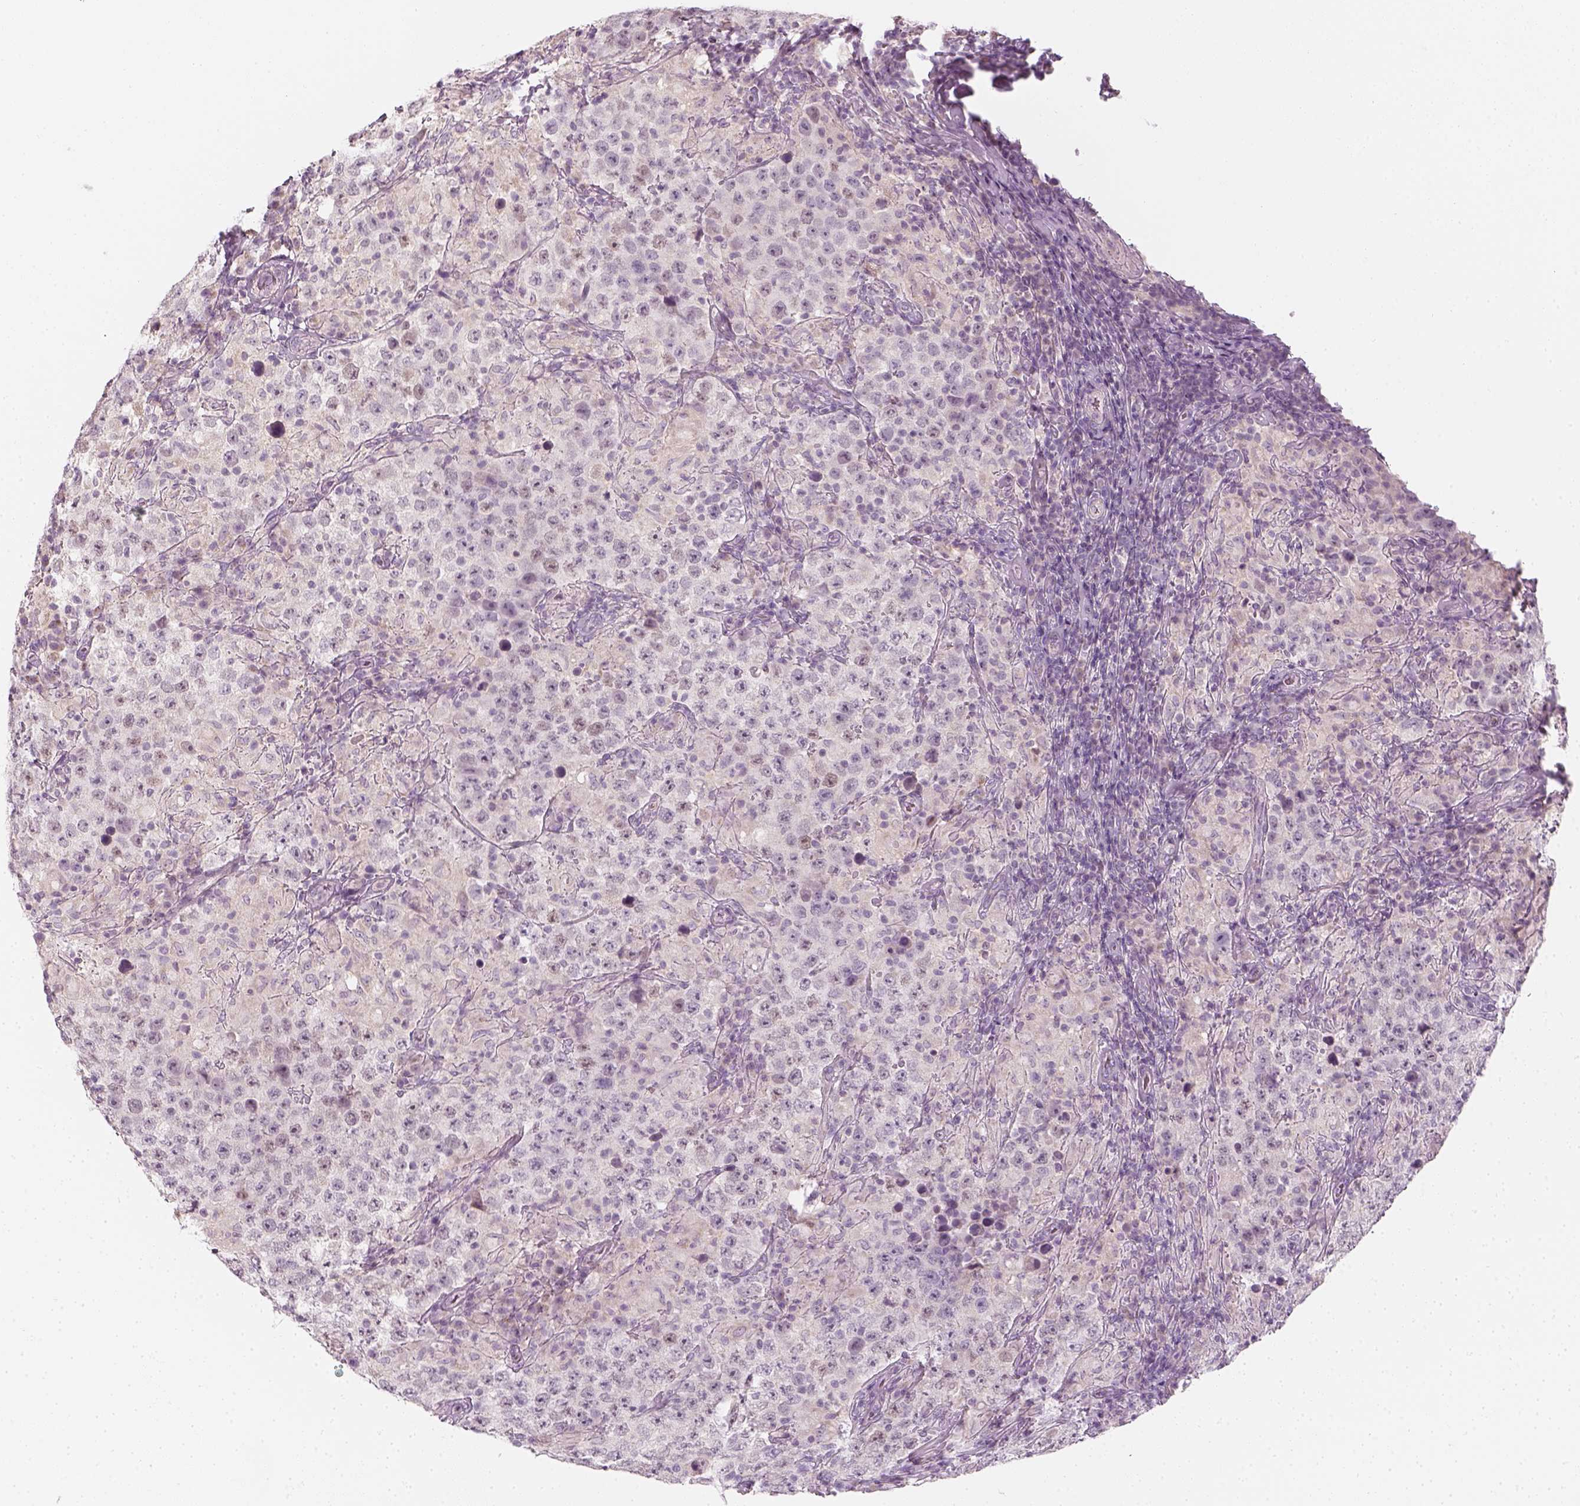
{"staining": {"intensity": "negative", "quantity": "none", "location": "none"}, "tissue": "testis cancer", "cell_type": "Tumor cells", "image_type": "cancer", "snomed": [{"axis": "morphology", "description": "Seminoma, NOS"}, {"axis": "morphology", "description": "Carcinoma, Embryonal, NOS"}, {"axis": "topography", "description": "Testis"}], "caption": "A high-resolution histopathology image shows immunohistochemistry staining of testis cancer, which demonstrates no significant positivity in tumor cells. Brightfield microscopy of immunohistochemistry stained with DAB (brown) and hematoxylin (blue), captured at high magnification.", "gene": "PRAME", "patient": {"sex": "male", "age": 41}}